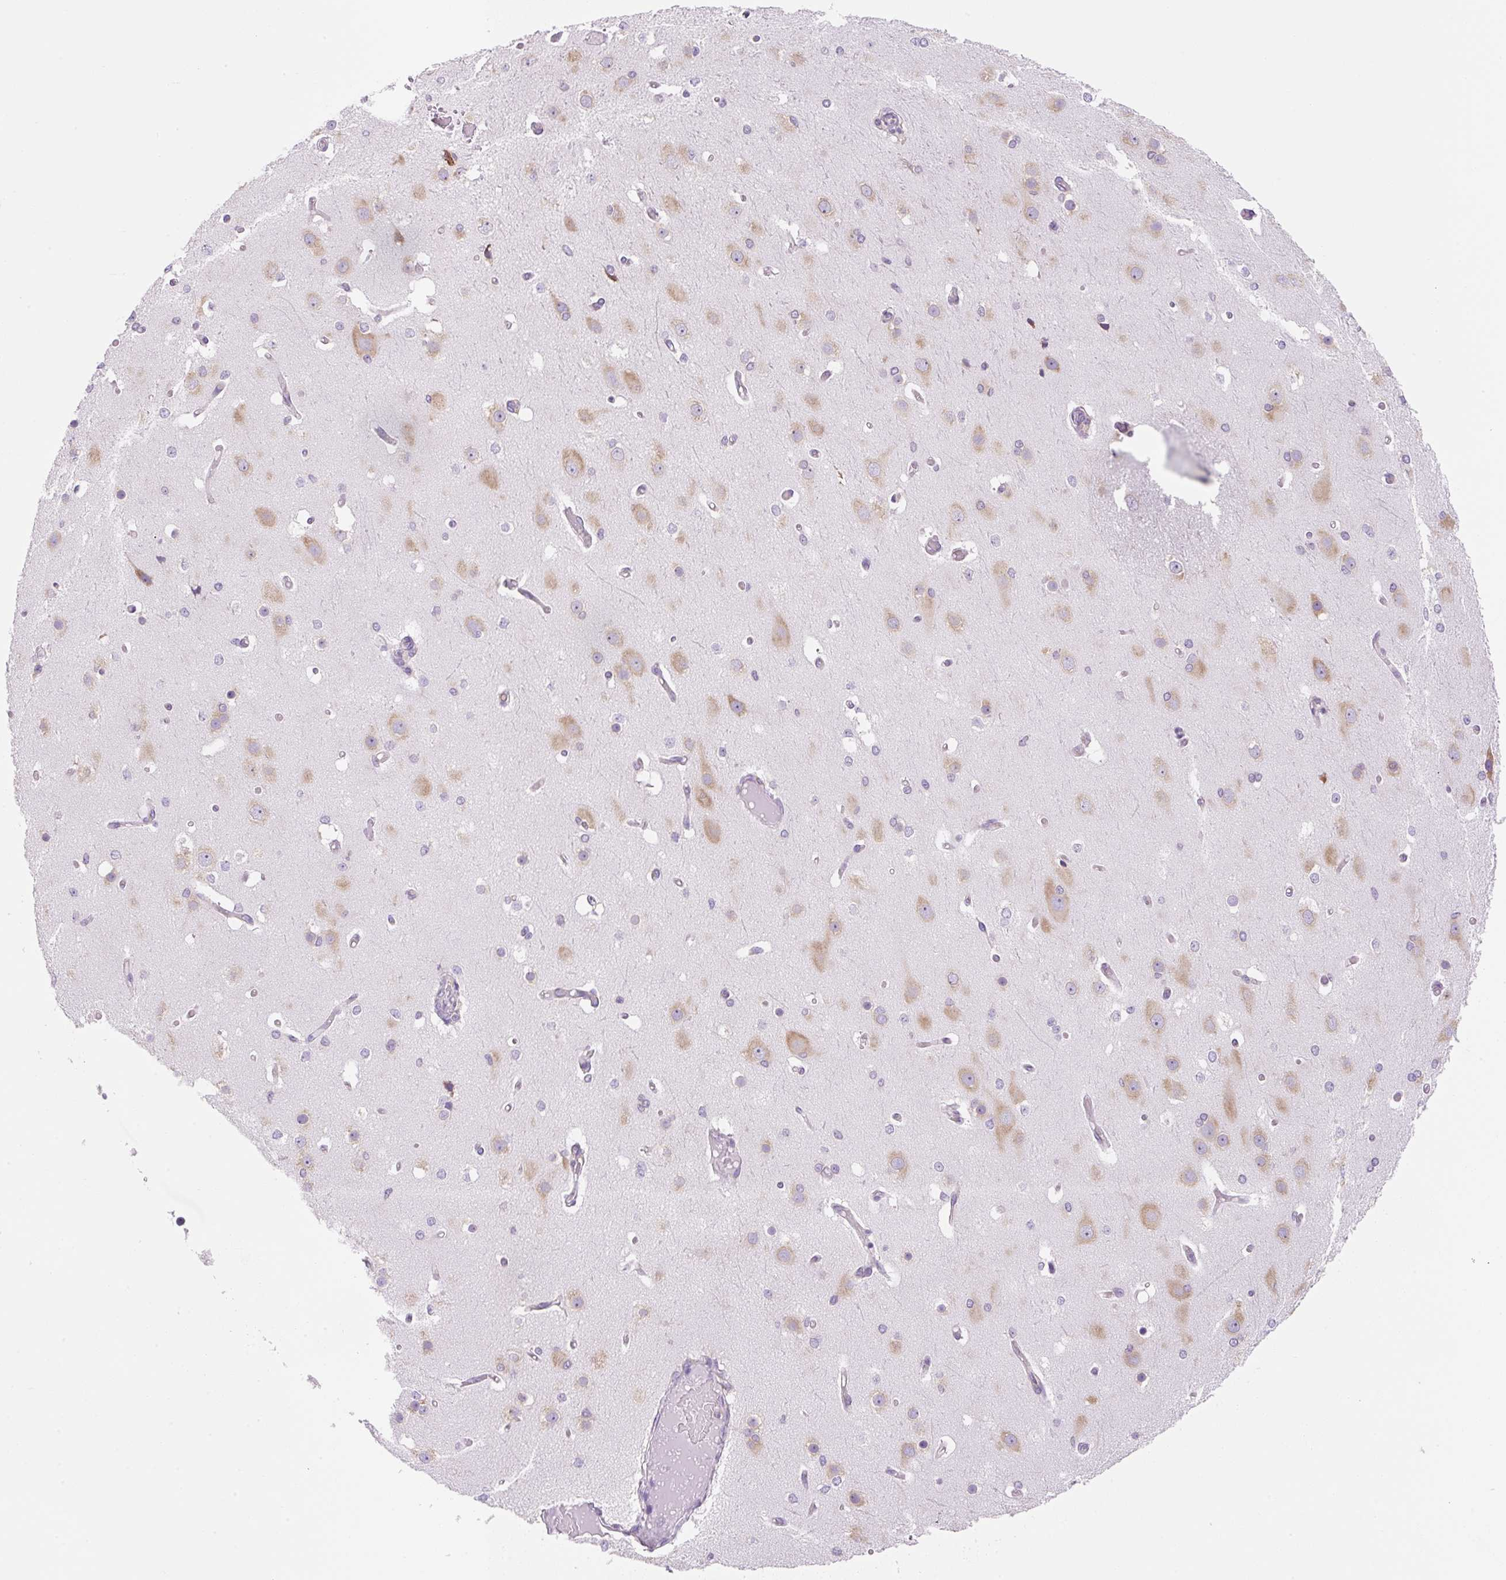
{"staining": {"intensity": "negative", "quantity": "none", "location": "none"}, "tissue": "cerebral cortex", "cell_type": "Endothelial cells", "image_type": "normal", "snomed": [{"axis": "morphology", "description": "Normal tissue, NOS"}, {"axis": "morphology", "description": "Inflammation, NOS"}, {"axis": "topography", "description": "Cerebral cortex"}], "caption": "IHC of unremarkable human cerebral cortex reveals no positivity in endothelial cells.", "gene": "RPL18A", "patient": {"sex": "male", "age": 6}}